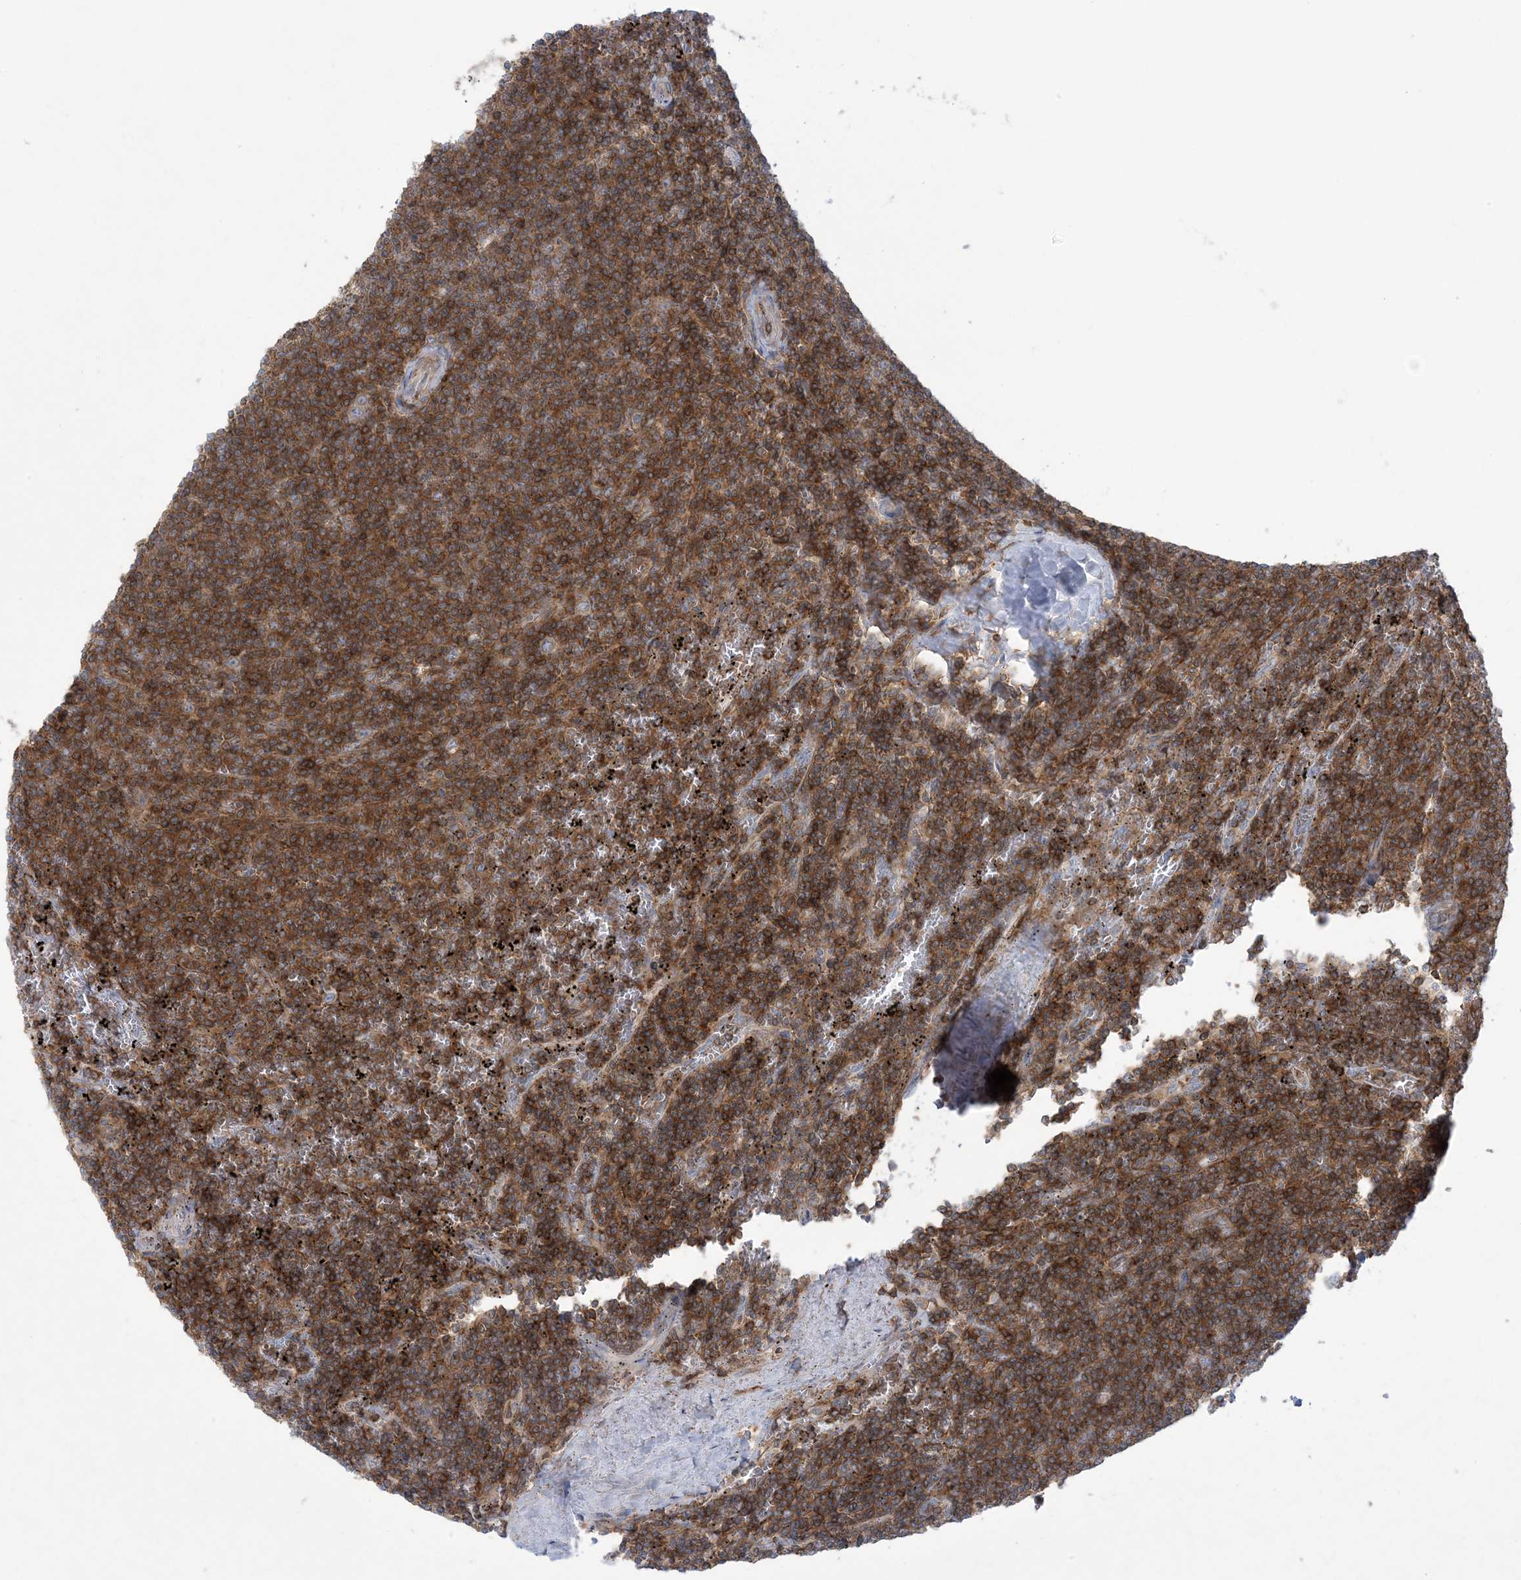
{"staining": {"intensity": "strong", "quantity": ">75%", "location": "cytoplasmic/membranous"}, "tissue": "lymphoma", "cell_type": "Tumor cells", "image_type": "cancer", "snomed": [{"axis": "morphology", "description": "Malignant lymphoma, non-Hodgkin's type, Low grade"}, {"axis": "topography", "description": "Spleen"}], "caption": "Tumor cells exhibit strong cytoplasmic/membranous staining in about >75% of cells in low-grade malignant lymphoma, non-Hodgkin's type.", "gene": "ARHGAP30", "patient": {"sex": "female", "age": 50}}